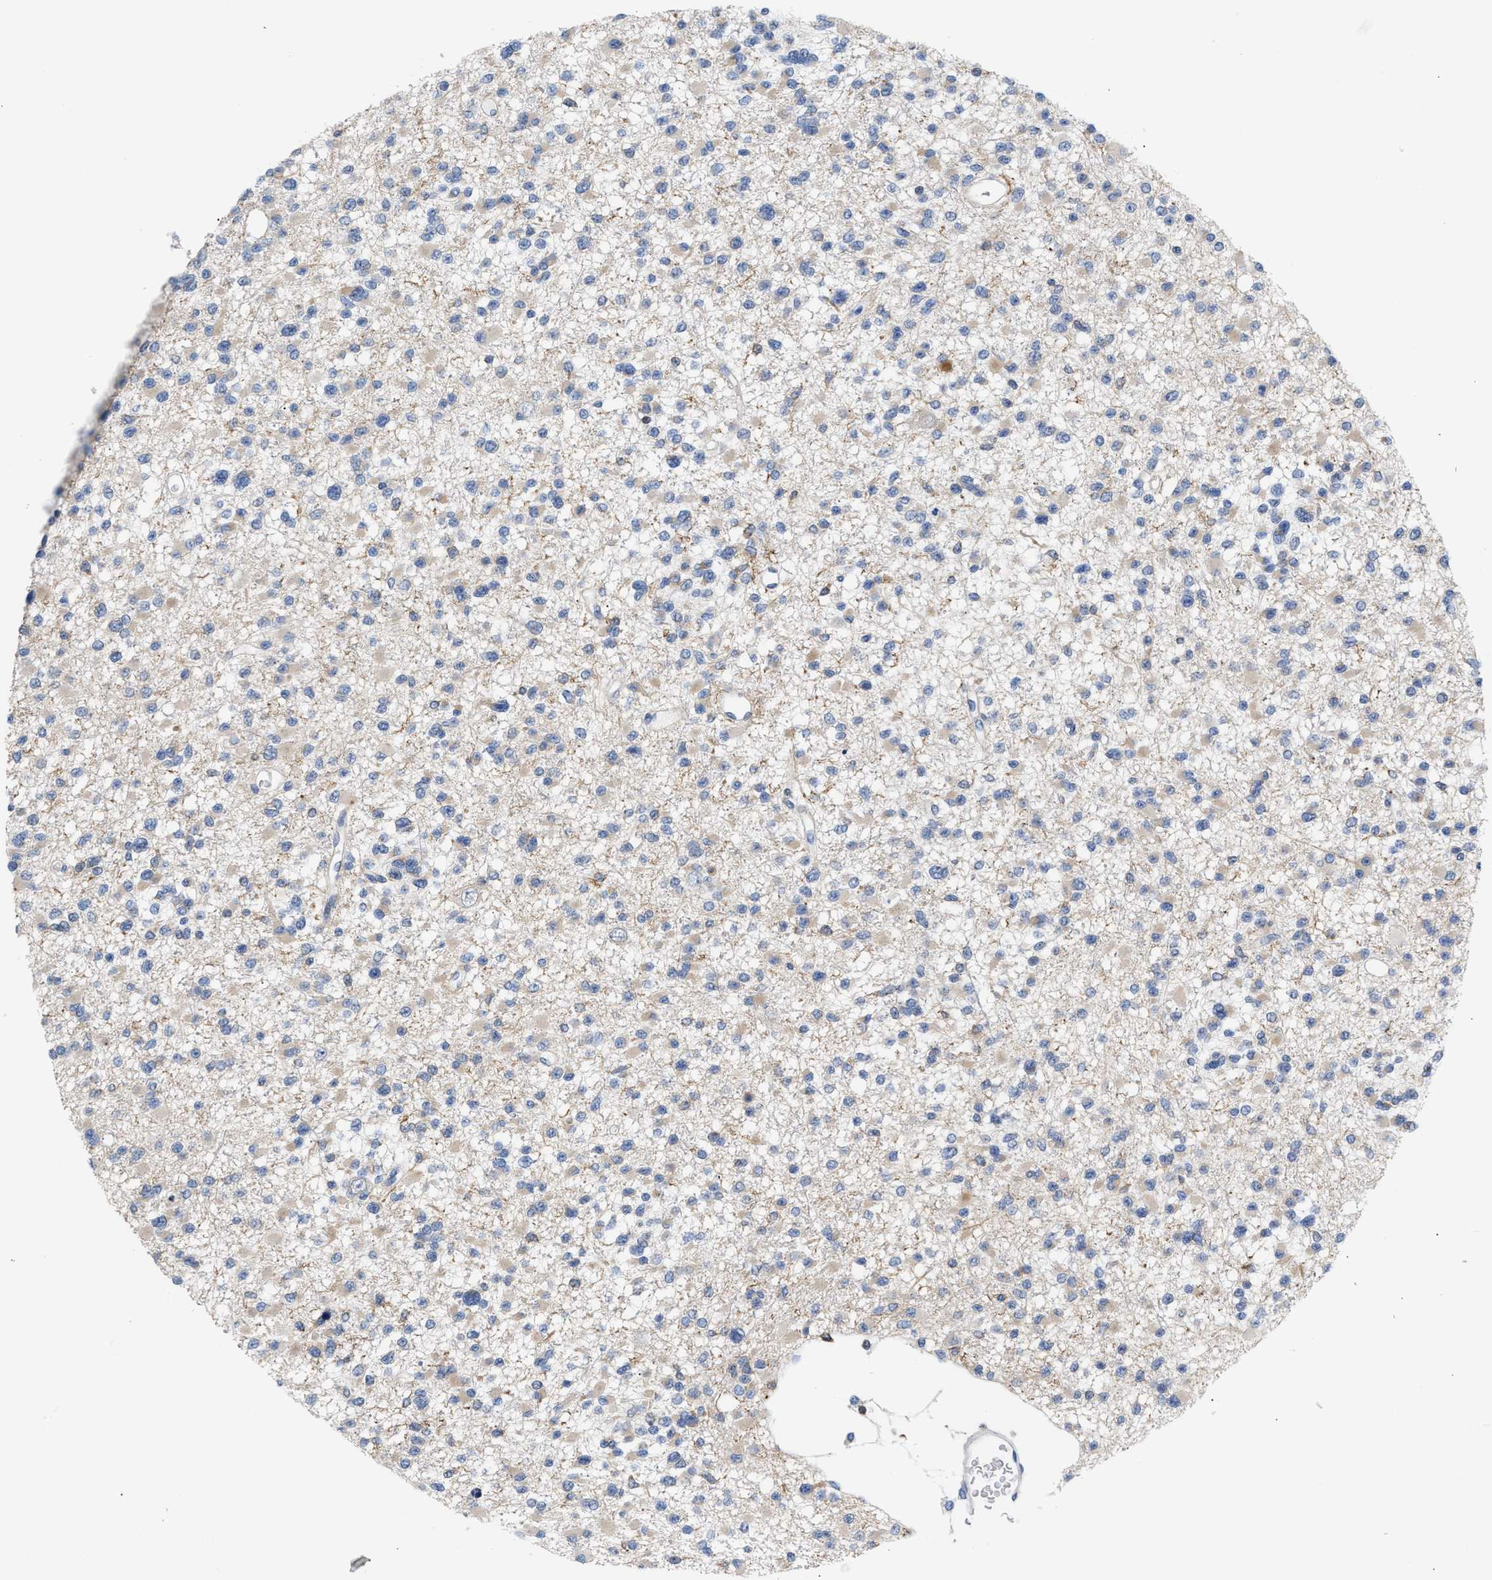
{"staining": {"intensity": "negative", "quantity": "none", "location": "none"}, "tissue": "glioma", "cell_type": "Tumor cells", "image_type": "cancer", "snomed": [{"axis": "morphology", "description": "Glioma, malignant, Low grade"}, {"axis": "topography", "description": "Brain"}], "caption": "Tumor cells are negative for protein expression in human malignant low-grade glioma. (DAB IHC visualized using brightfield microscopy, high magnification).", "gene": "ATP9A", "patient": {"sex": "female", "age": 22}}